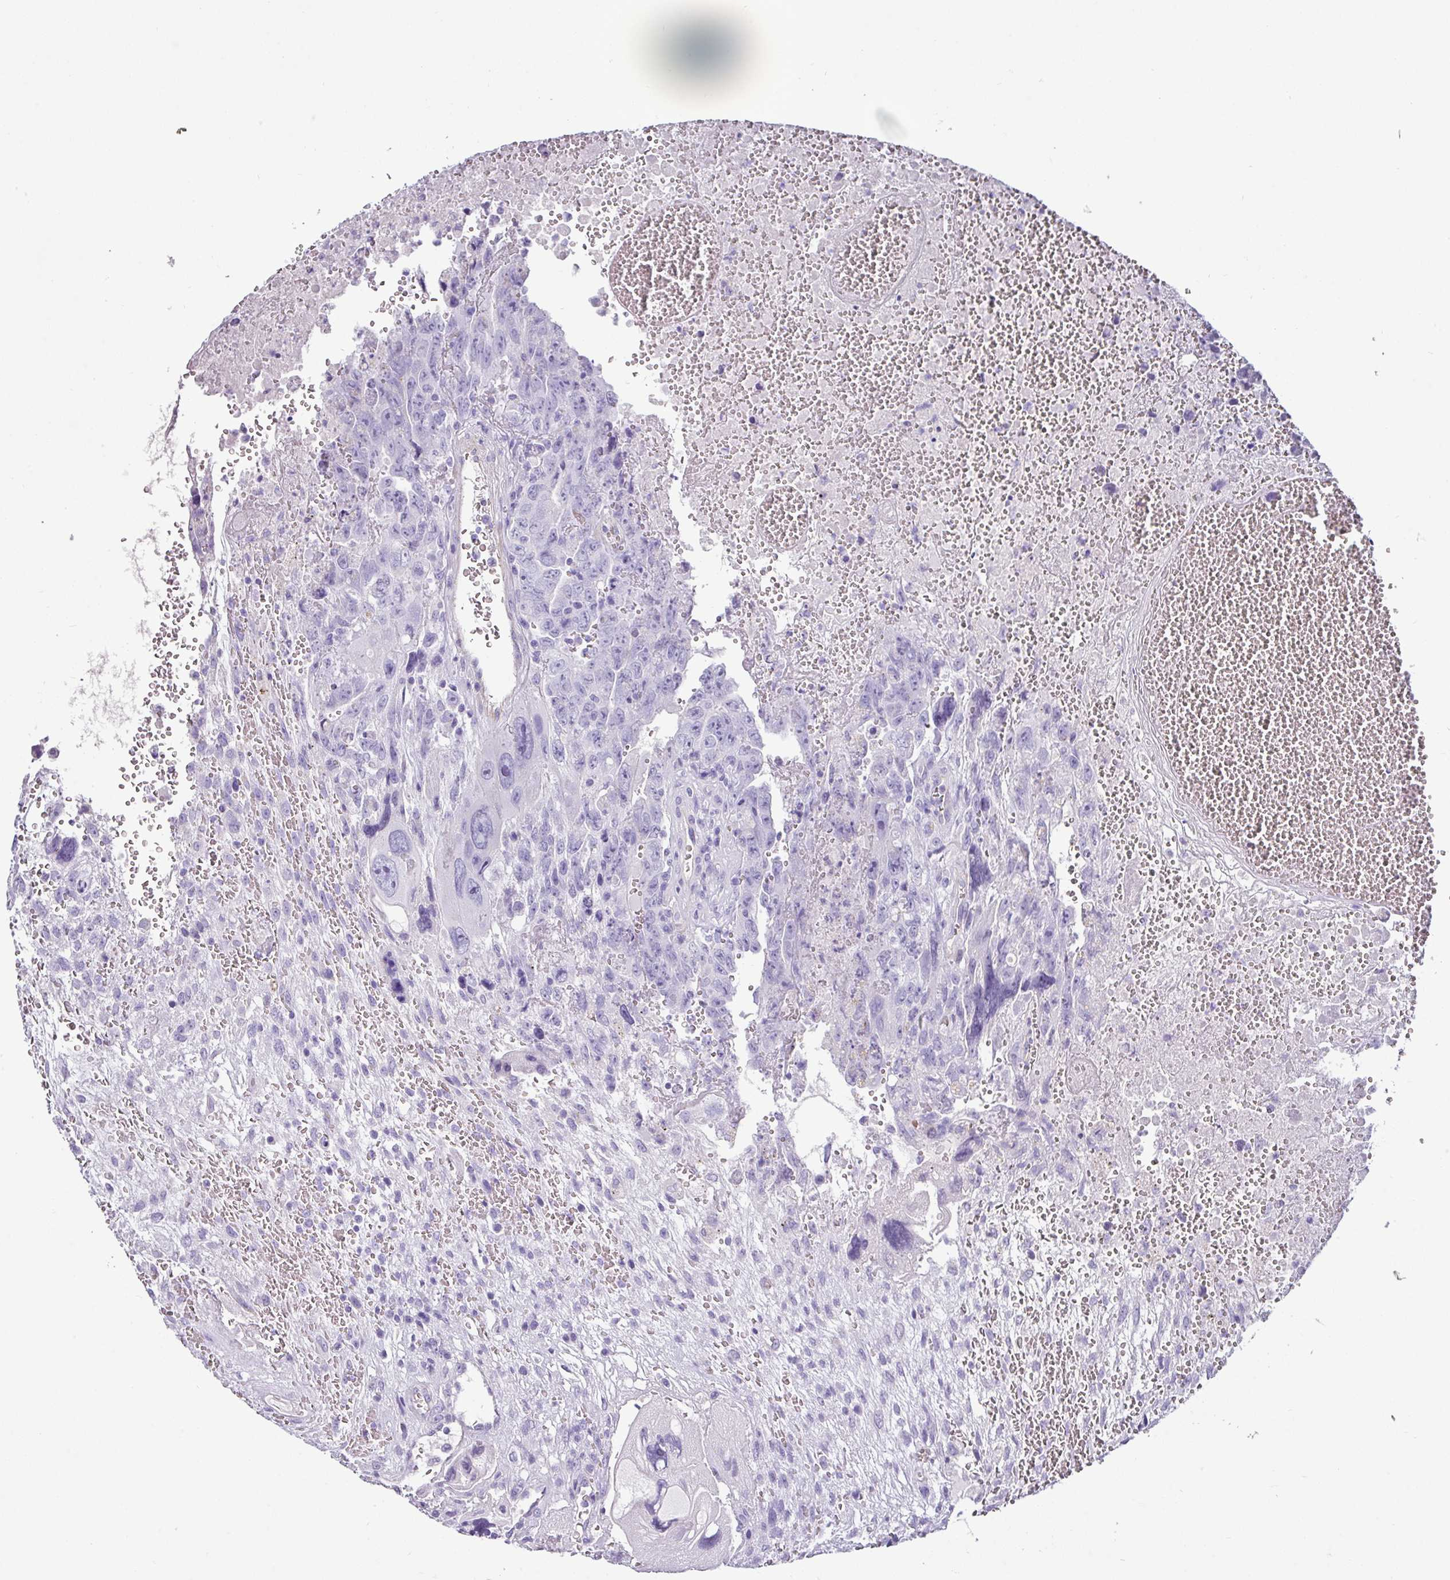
{"staining": {"intensity": "negative", "quantity": "none", "location": "none"}, "tissue": "testis cancer", "cell_type": "Tumor cells", "image_type": "cancer", "snomed": [{"axis": "morphology", "description": "Carcinoma, Embryonal, NOS"}, {"axis": "topography", "description": "Testis"}], "caption": "The photomicrograph displays no significant expression in tumor cells of embryonal carcinoma (testis).", "gene": "VCX2", "patient": {"sex": "male", "age": 28}}